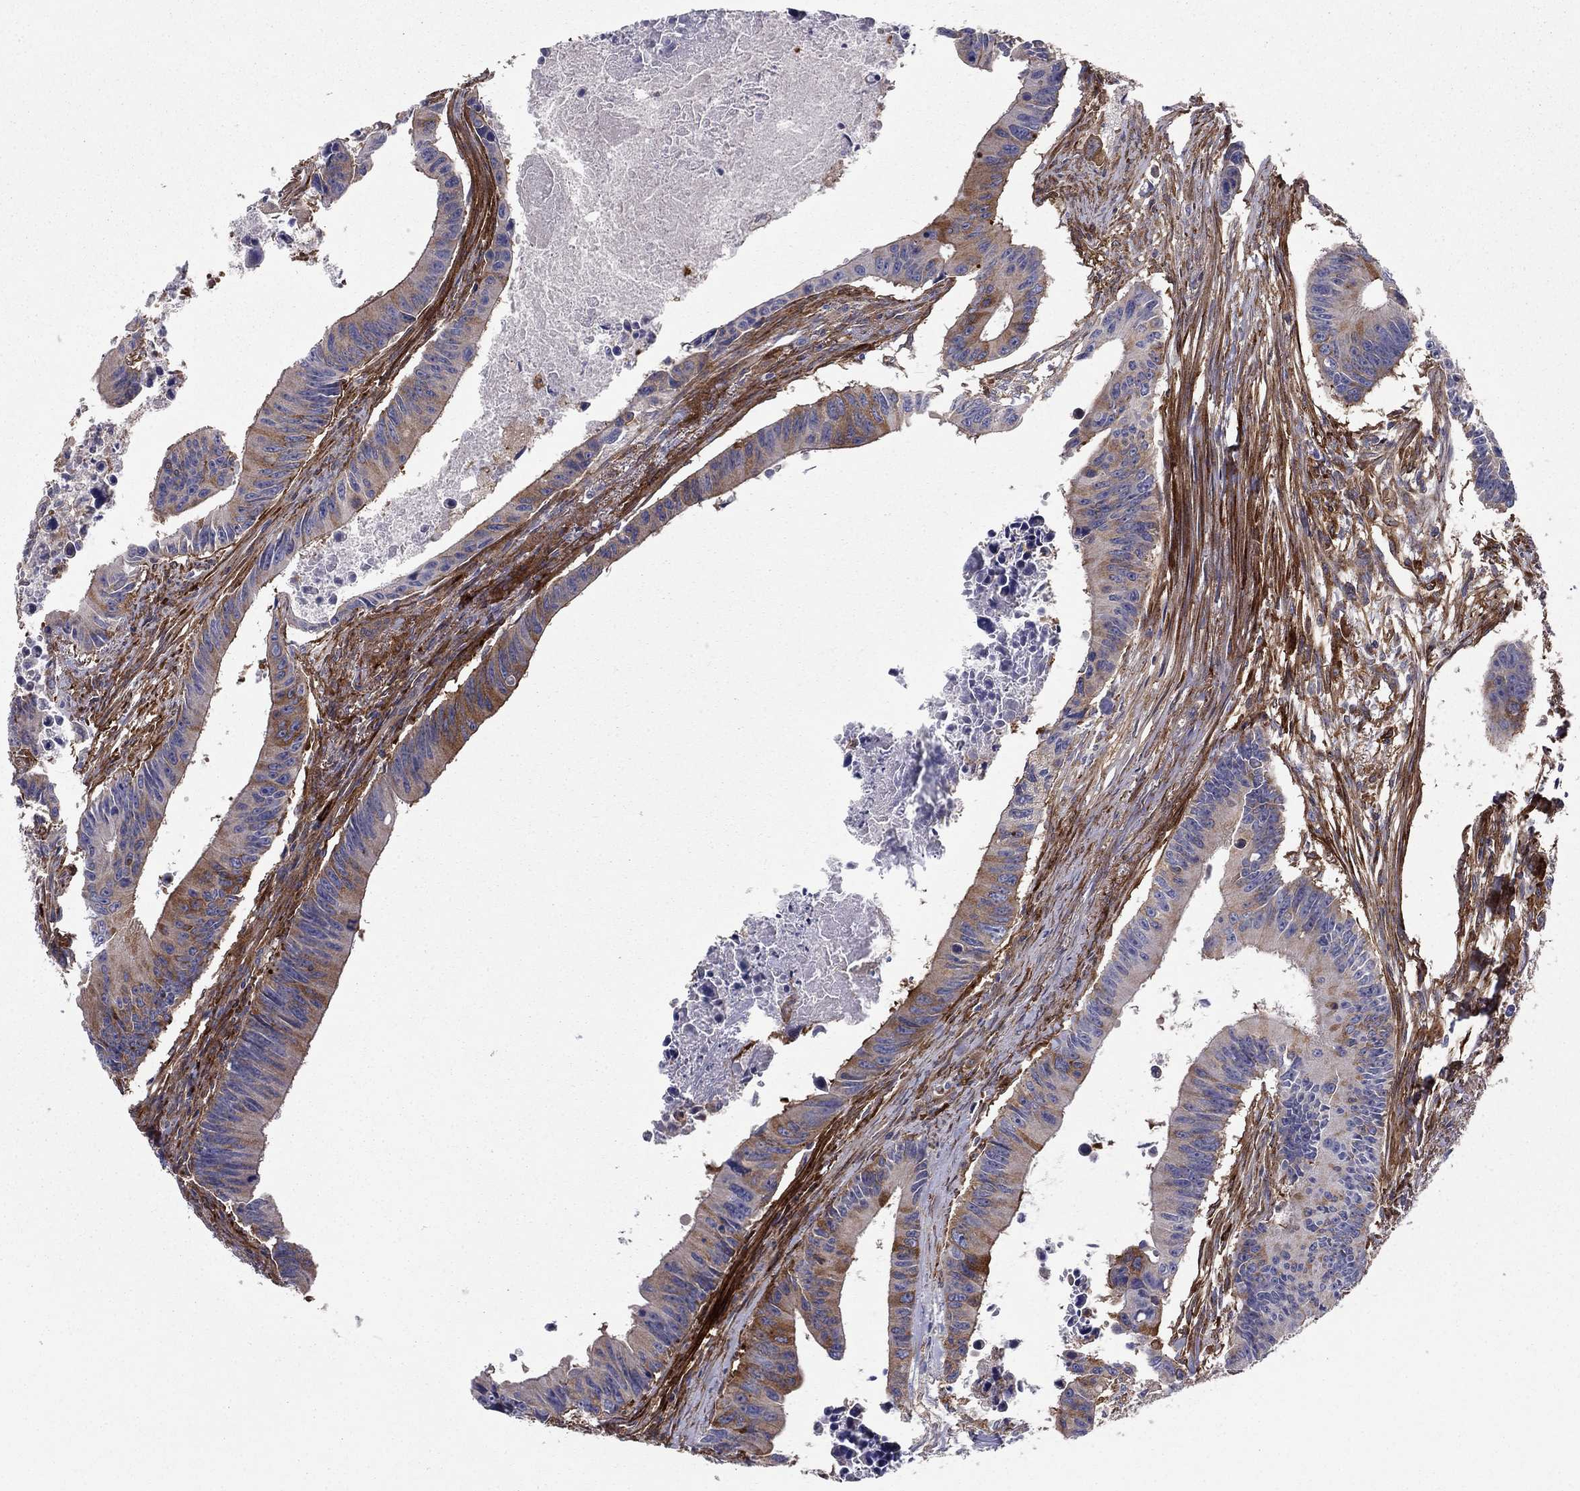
{"staining": {"intensity": "moderate", "quantity": "25%-75%", "location": "cytoplasmic/membranous"}, "tissue": "colorectal cancer", "cell_type": "Tumor cells", "image_type": "cancer", "snomed": [{"axis": "morphology", "description": "Adenocarcinoma, NOS"}, {"axis": "topography", "description": "Colon"}], "caption": "The photomicrograph exhibits staining of colorectal adenocarcinoma, revealing moderate cytoplasmic/membranous protein staining (brown color) within tumor cells.", "gene": "EHBP1L1", "patient": {"sex": "female", "age": 87}}